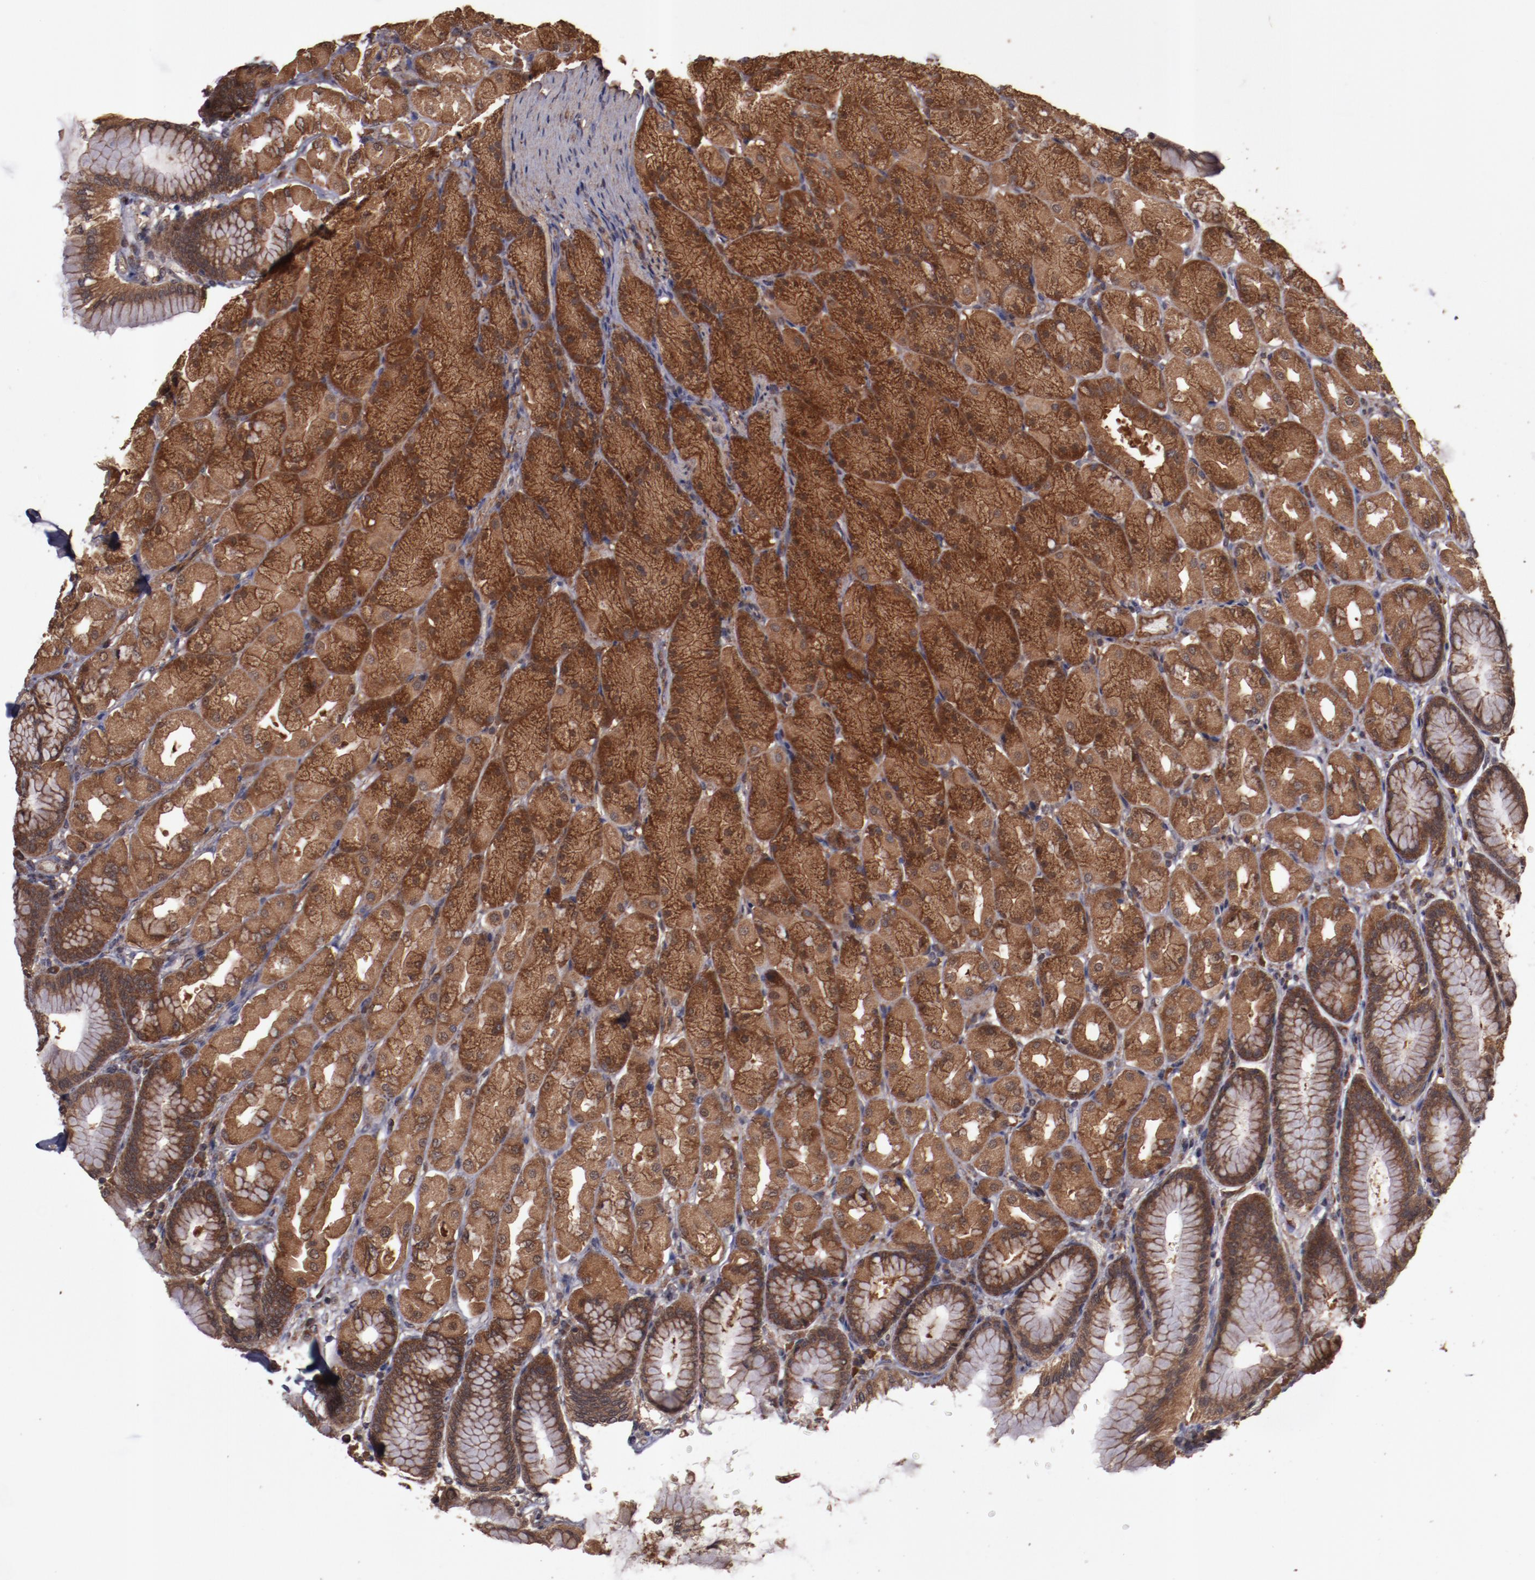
{"staining": {"intensity": "strong", "quantity": ">75%", "location": "cytoplasmic/membranous"}, "tissue": "stomach", "cell_type": "Glandular cells", "image_type": "normal", "snomed": [{"axis": "morphology", "description": "Normal tissue, NOS"}, {"axis": "topography", "description": "Stomach, upper"}], "caption": "High-power microscopy captured an immunohistochemistry (IHC) micrograph of normal stomach, revealing strong cytoplasmic/membranous positivity in about >75% of glandular cells.", "gene": "TXNDC16", "patient": {"sex": "female", "age": 56}}